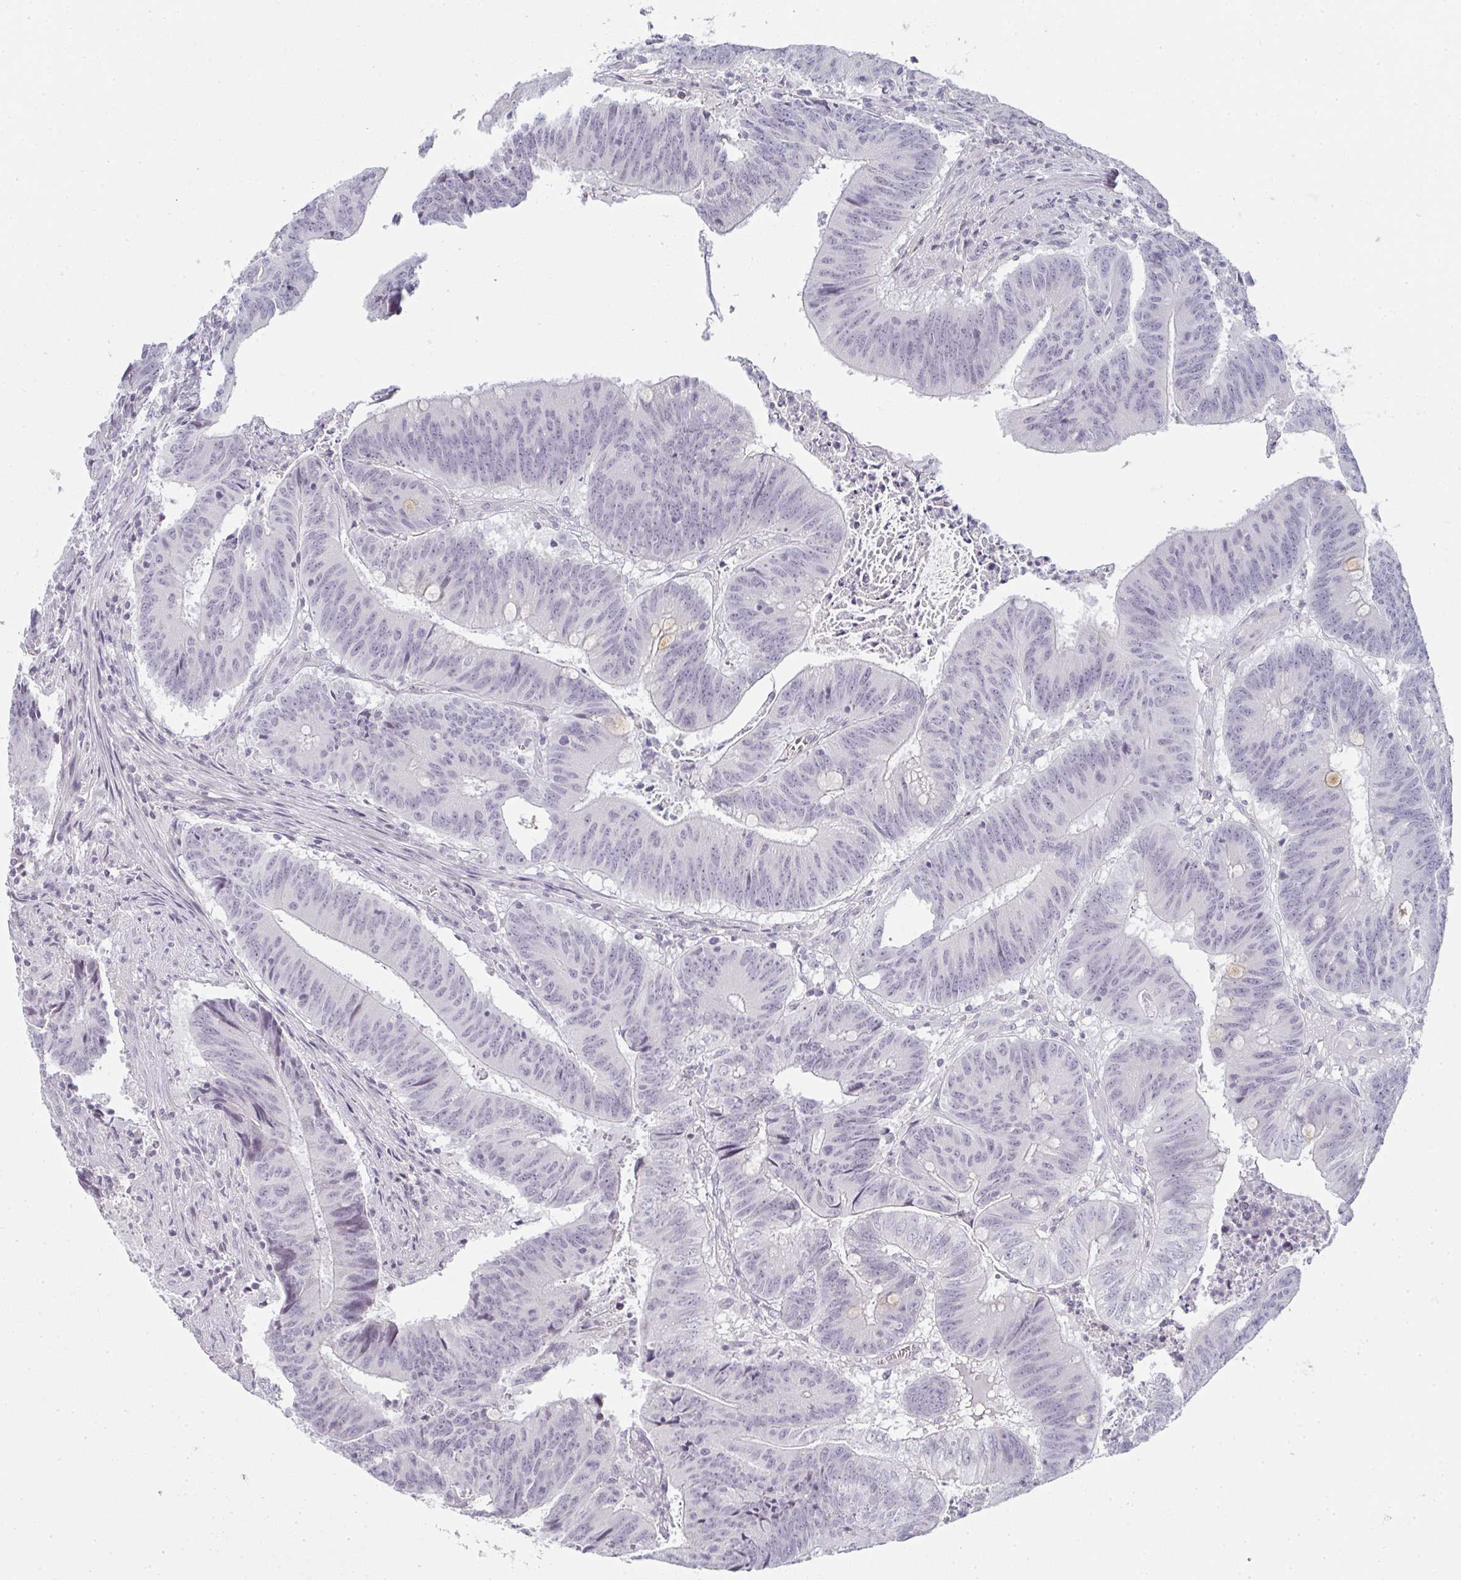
{"staining": {"intensity": "negative", "quantity": "none", "location": "none"}, "tissue": "colorectal cancer", "cell_type": "Tumor cells", "image_type": "cancer", "snomed": [{"axis": "morphology", "description": "Adenocarcinoma, NOS"}, {"axis": "topography", "description": "Colon"}], "caption": "This is an immunohistochemistry (IHC) image of colorectal adenocarcinoma. There is no staining in tumor cells.", "gene": "RBBP6", "patient": {"sex": "female", "age": 87}}